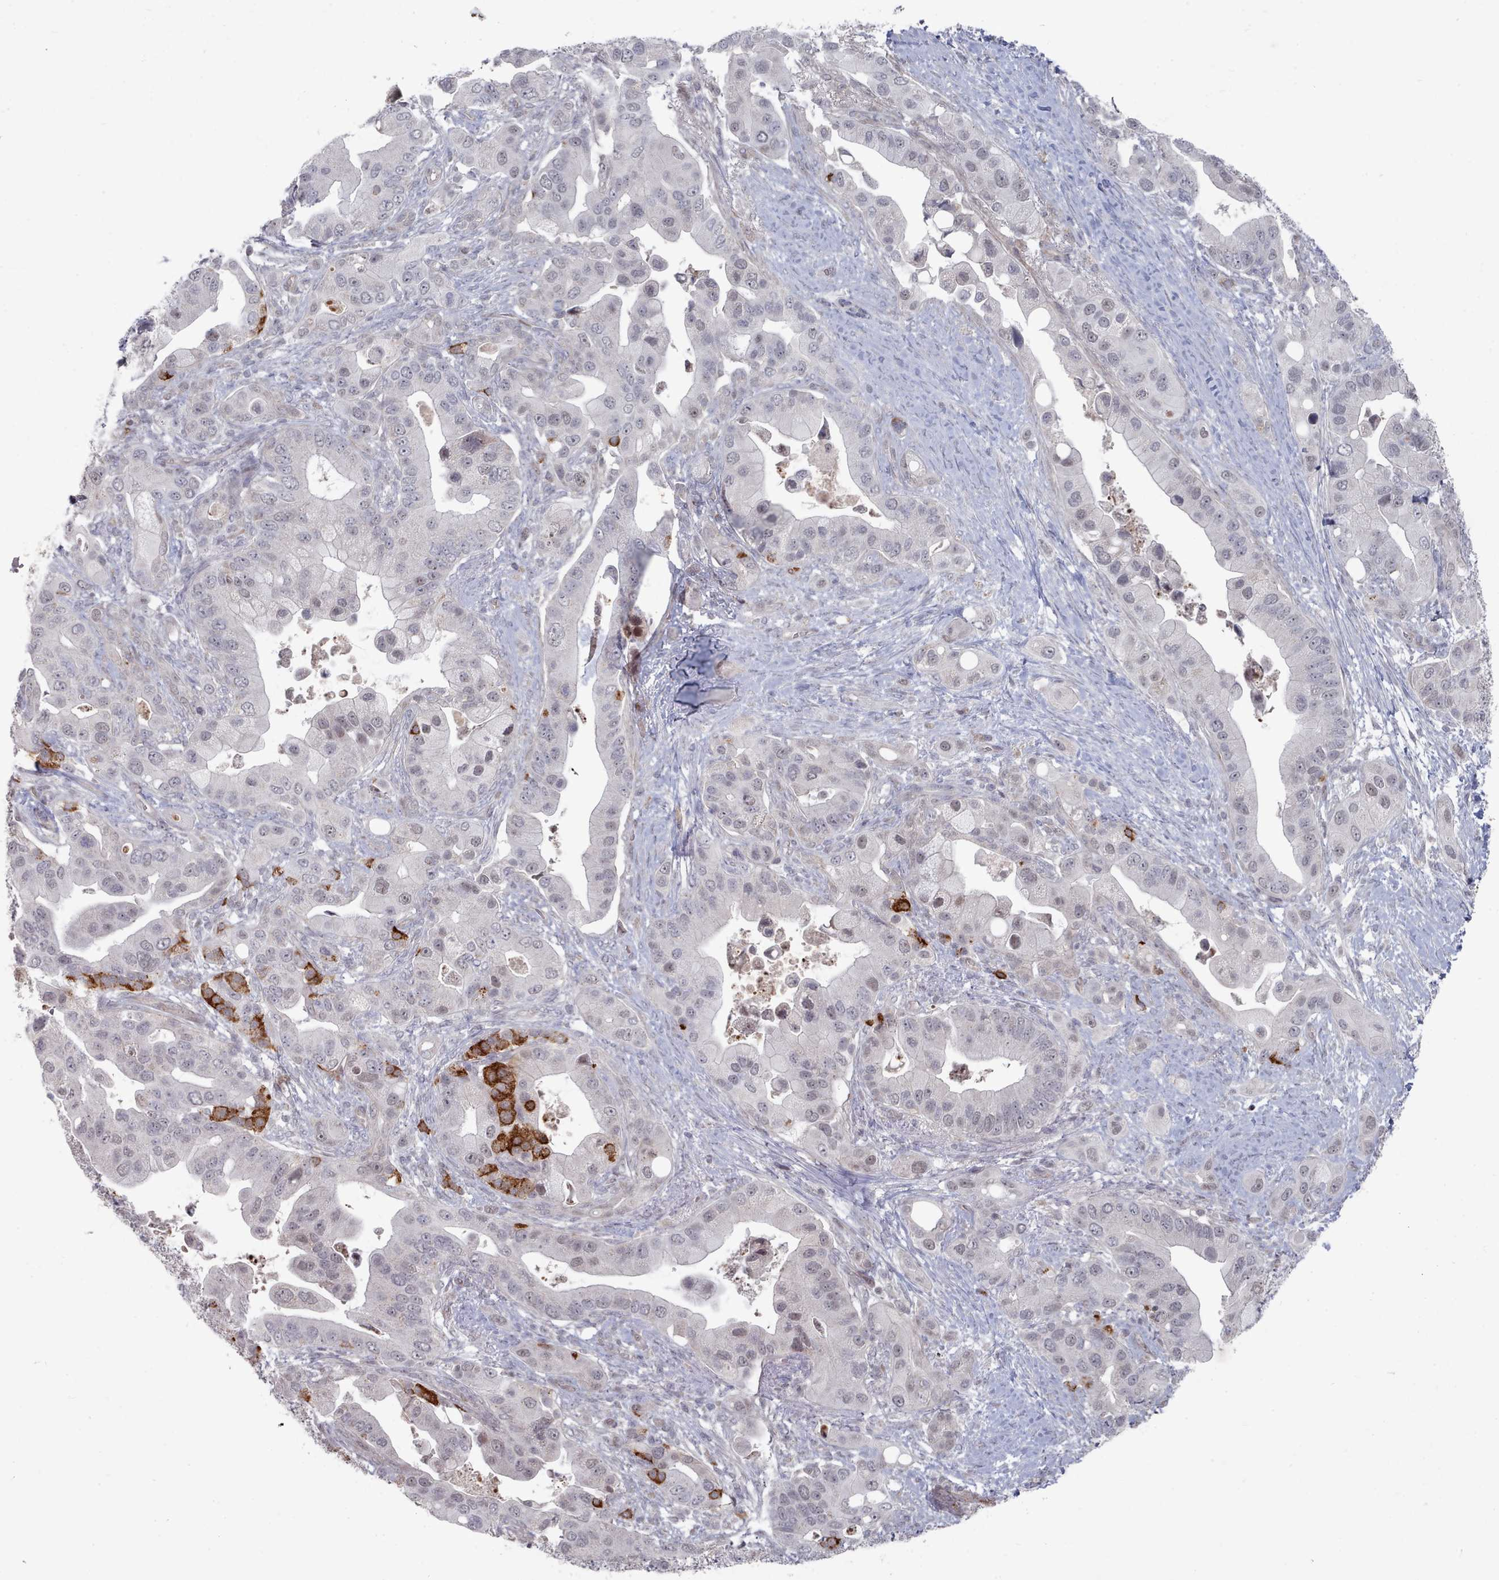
{"staining": {"intensity": "strong", "quantity": "<25%", "location": "cytoplasmic/membranous"}, "tissue": "pancreatic cancer", "cell_type": "Tumor cells", "image_type": "cancer", "snomed": [{"axis": "morphology", "description": "Adenocarcinoma, NOS"}, {"axis": "topography", "description": "Pancreas"}], "caption": "The image exhibits a brown stain indicating the presence of a protein in the cytoplasmic/membranous of tumor cells in pancreatic adenocarcinoma.", "gene": "CPSF4", "patient": {"sex": "male", "age": 57}}